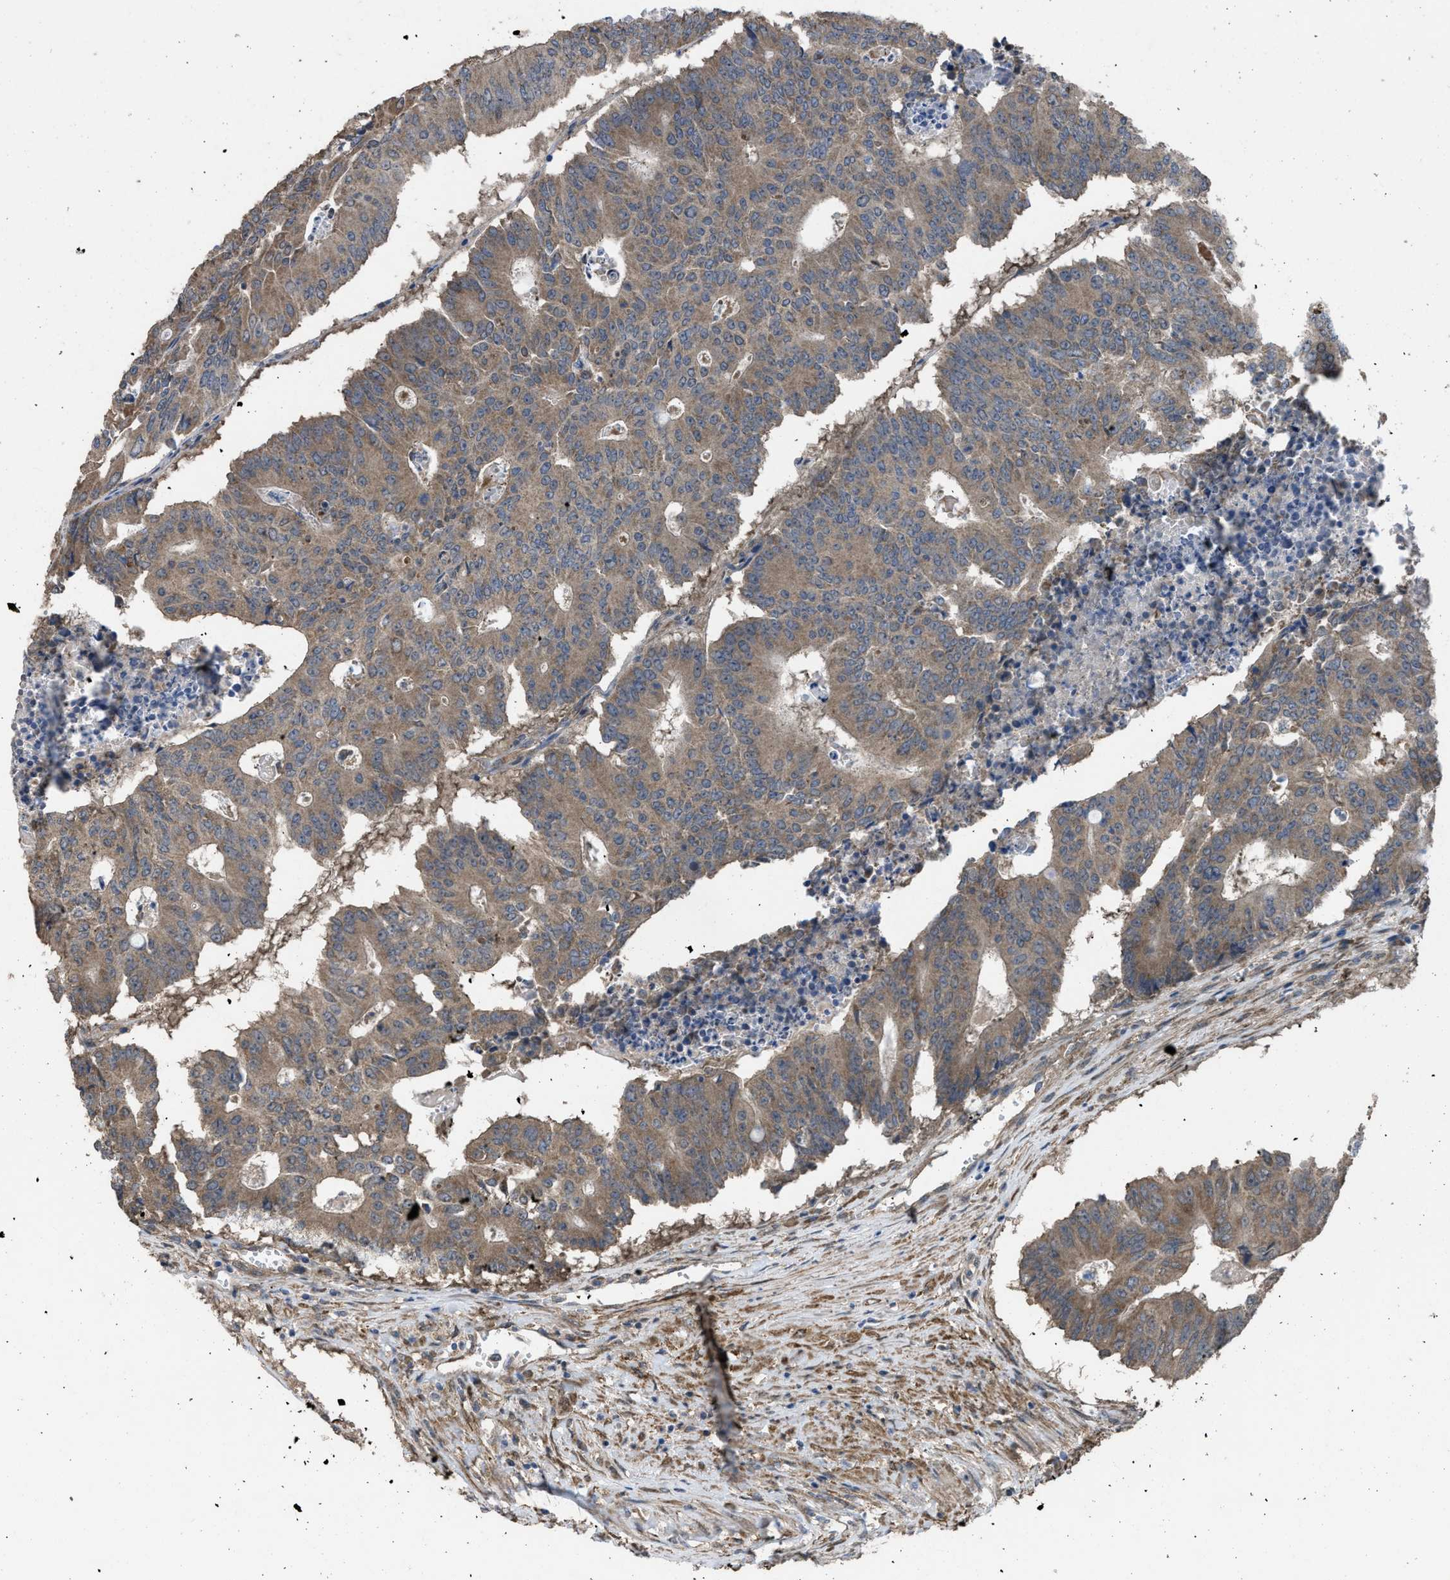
{"staining": {"intensity": "moderate", "quantity": ">75%", "location": "cytoplasmic/membranous"}, "tissue": "colorectal cancer", "cell_type": "Tumor cells", "image_type": "cancer", "snomed": [{"axis": "morphology", "description": "Adenocarcinoma, NOS"}, {"axis": "topography", "description": "Colon"}], "caption": "Colorectal cancer stained for a protein (brown) demonstrates moderate cytoplasmic/membranous positive positivity in approximately >75% of tumor cells.", "gene": "ARL6", "patient": {"sex": "male", "age": 87}}